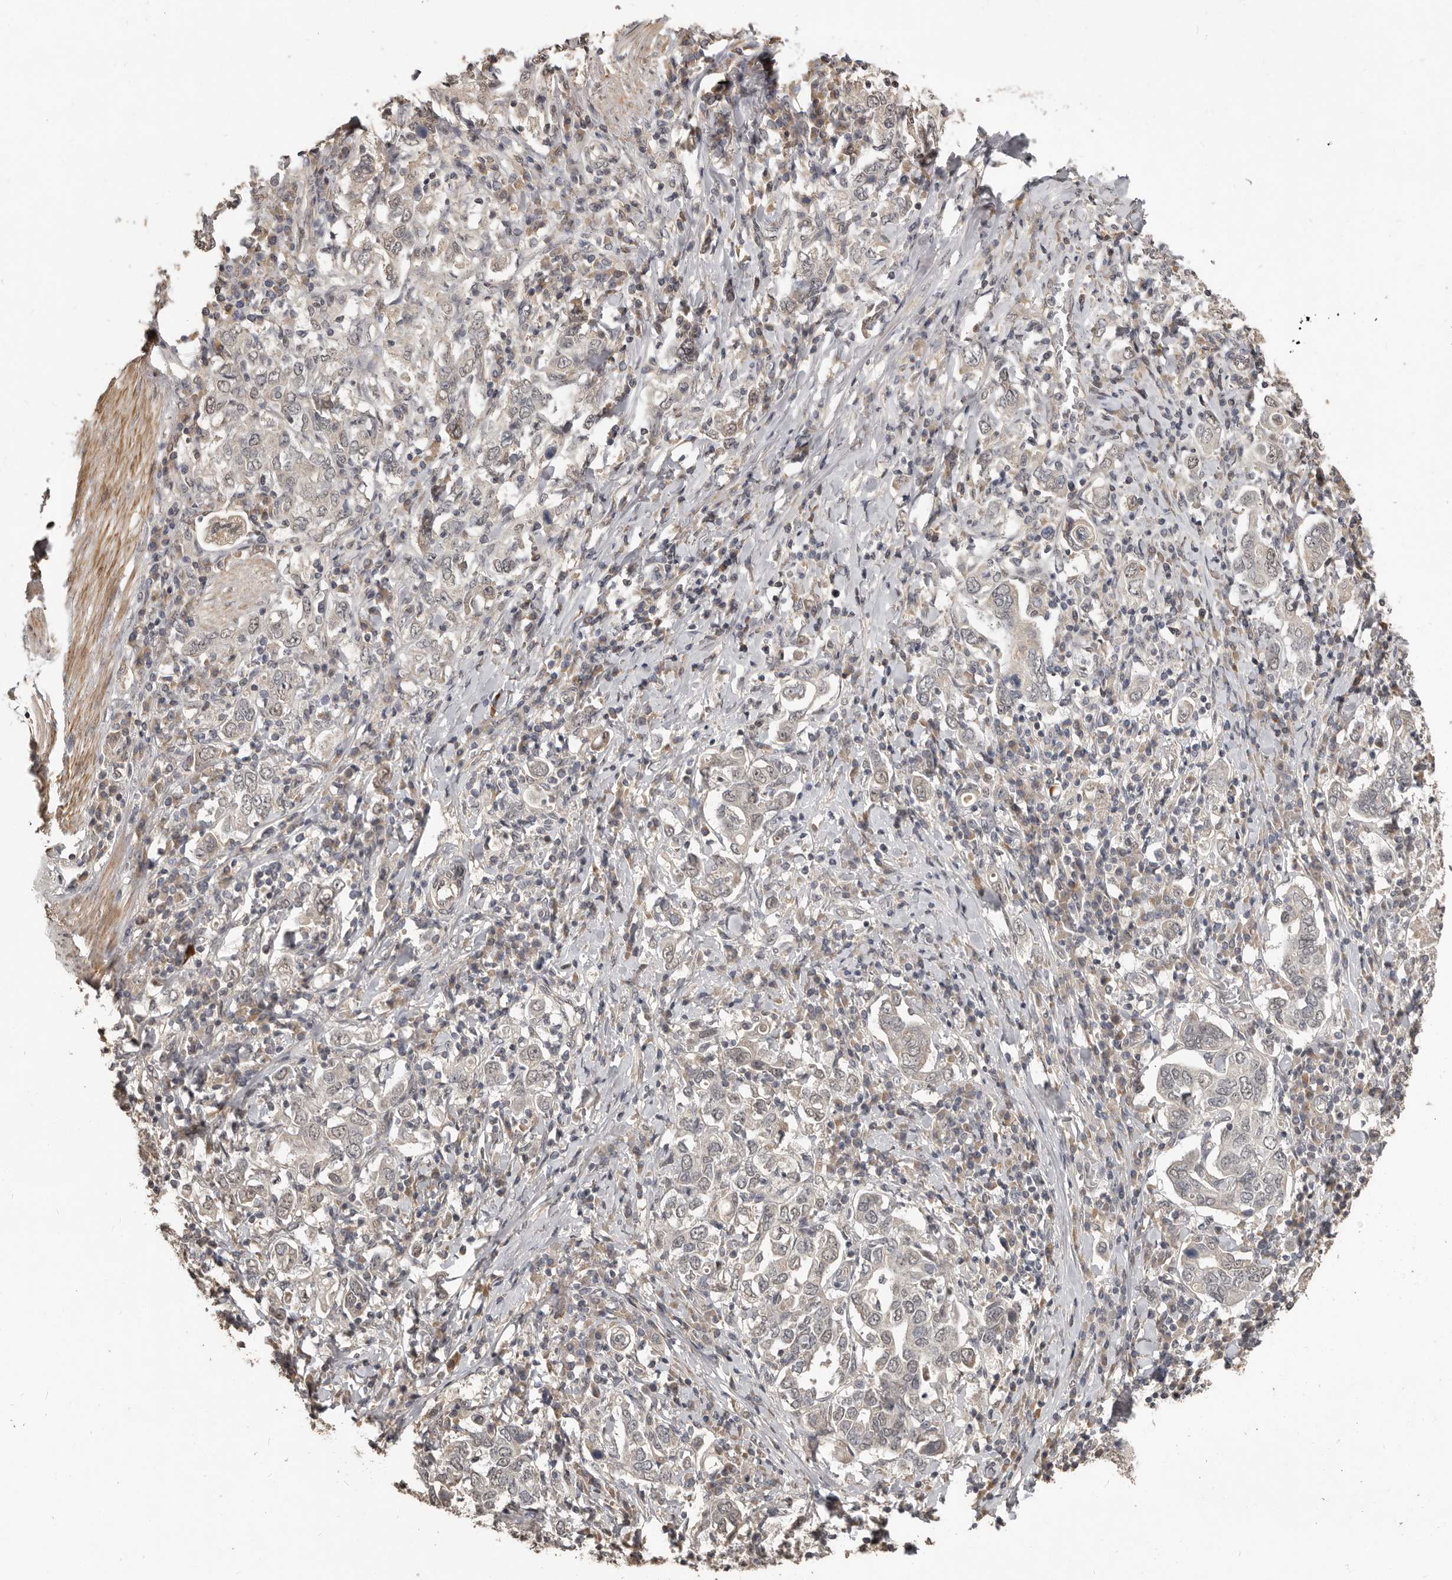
{"staining": {"intensity": "weak", "quantity": "25%-75%", "location": "nuclear"}, "tissue": "stomach cancer", "cell_type": "Tumor cells", "image_type": "cancer", "snomed": [{"axis": "morphology", "description": "Adenocarcinoma, NOS"}, {"axis": "topography", "description": "Stomach, upper"}], "caption": "Brown immunohistochemical staining in stomach adenocarcinoma demonstrates weak nuclear expression in approximately 25%-75% of tumor cells.", "gene": "ZFP14", "patient": {"sex": "male", "age": 62}}